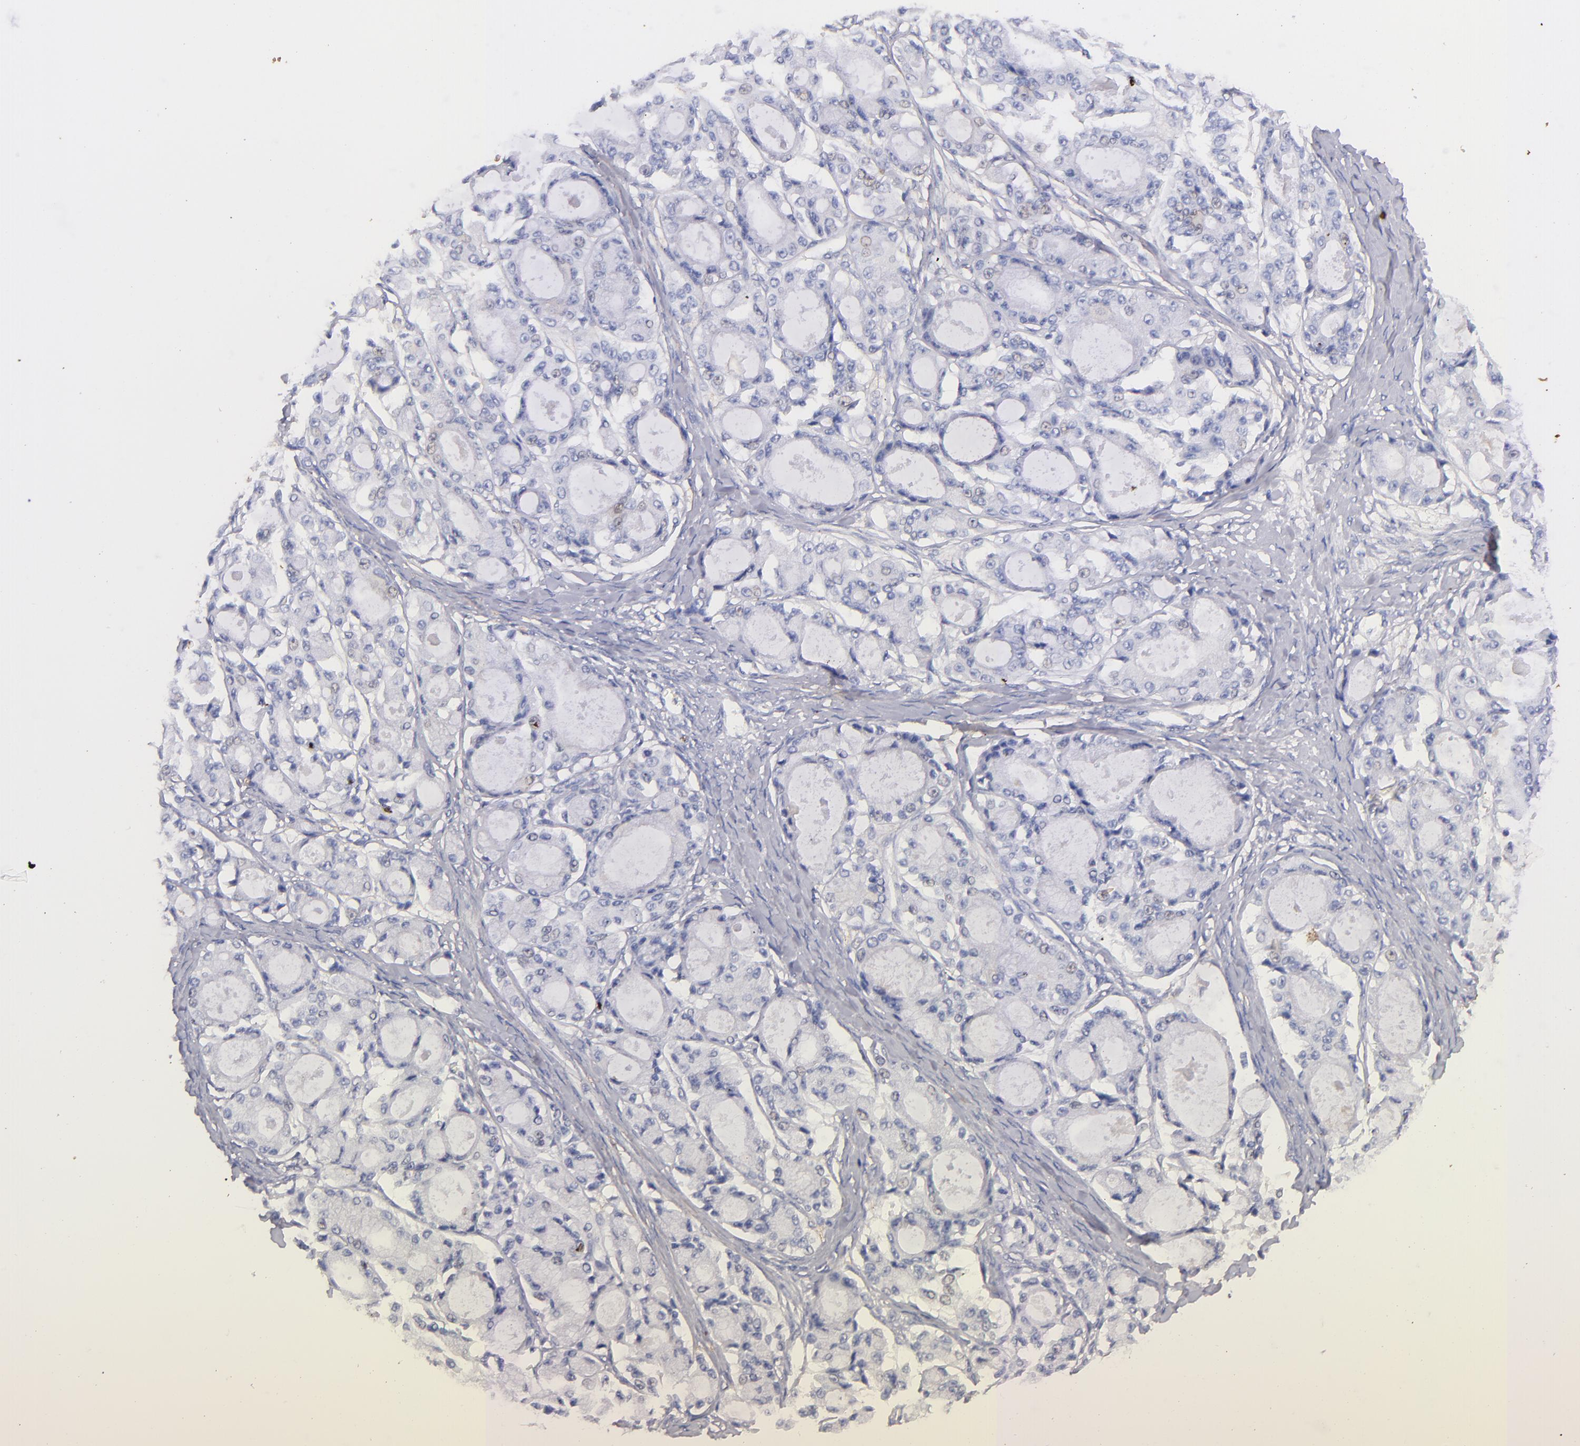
{"staining": {"intensity": "negative", "quantity": "none", "location": "none"}, "tissue": "ovarian cancer", "cell_type": "Tumor cells", "image_type": "cancer", "snomed": [{"axis": "morphology", "description": "Carcinoma, endometroid"}, {"axis": "topography", "description": "Ovary"}], "caption": "A high-resolution image shows immunohistochemistry staining of ovarian cancer, which demonstrates no significant expression in tumor cells.", "gene": "FGB", "patient": {"sex": "female", "age": 61}}